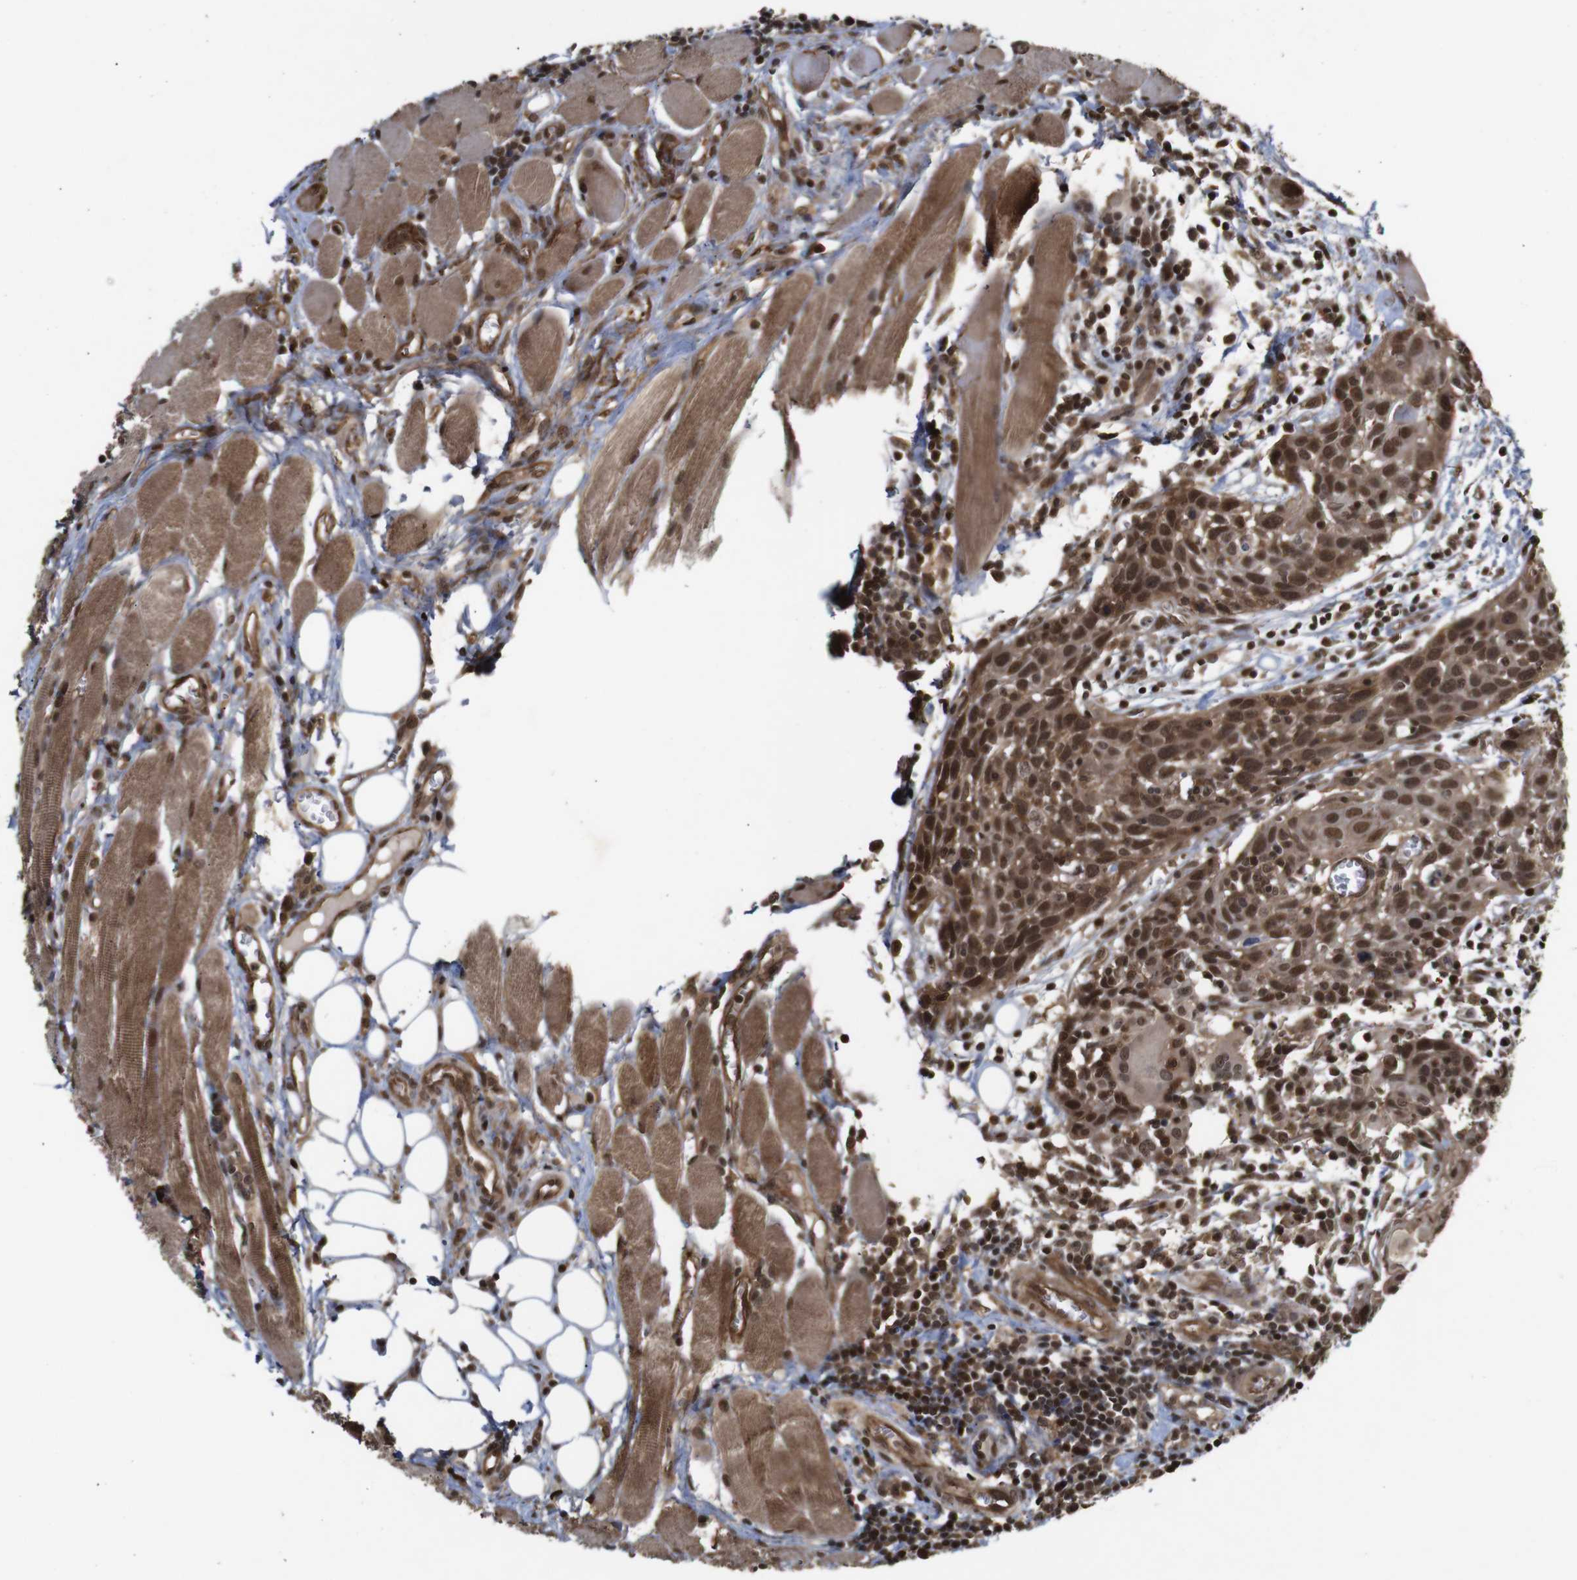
{"staining": {"intensity": "strong", "quantity": ">75%", "location": "cytoplasmic/membranous,nuclear"}, "tissue": "head and neck cancer", "cell_type": "Tumor cells", "image_type": "cancer", "snomed": [{"axis": "morphology", "description": "Squamous cell carcinoma, NOS"}, {"axis": "topography", "description": "Oral tissue"}, {"axis": "topography", "description": "Head-Neck"}], "caption": "Head and neck cancer stained with a brown dye reveals strong cytoplasmic/membranous and nuclear positive positivity in about >75% of tumor cells.", "gene": "NANOS1", "patient": {"sex": "female", "age": 50}}